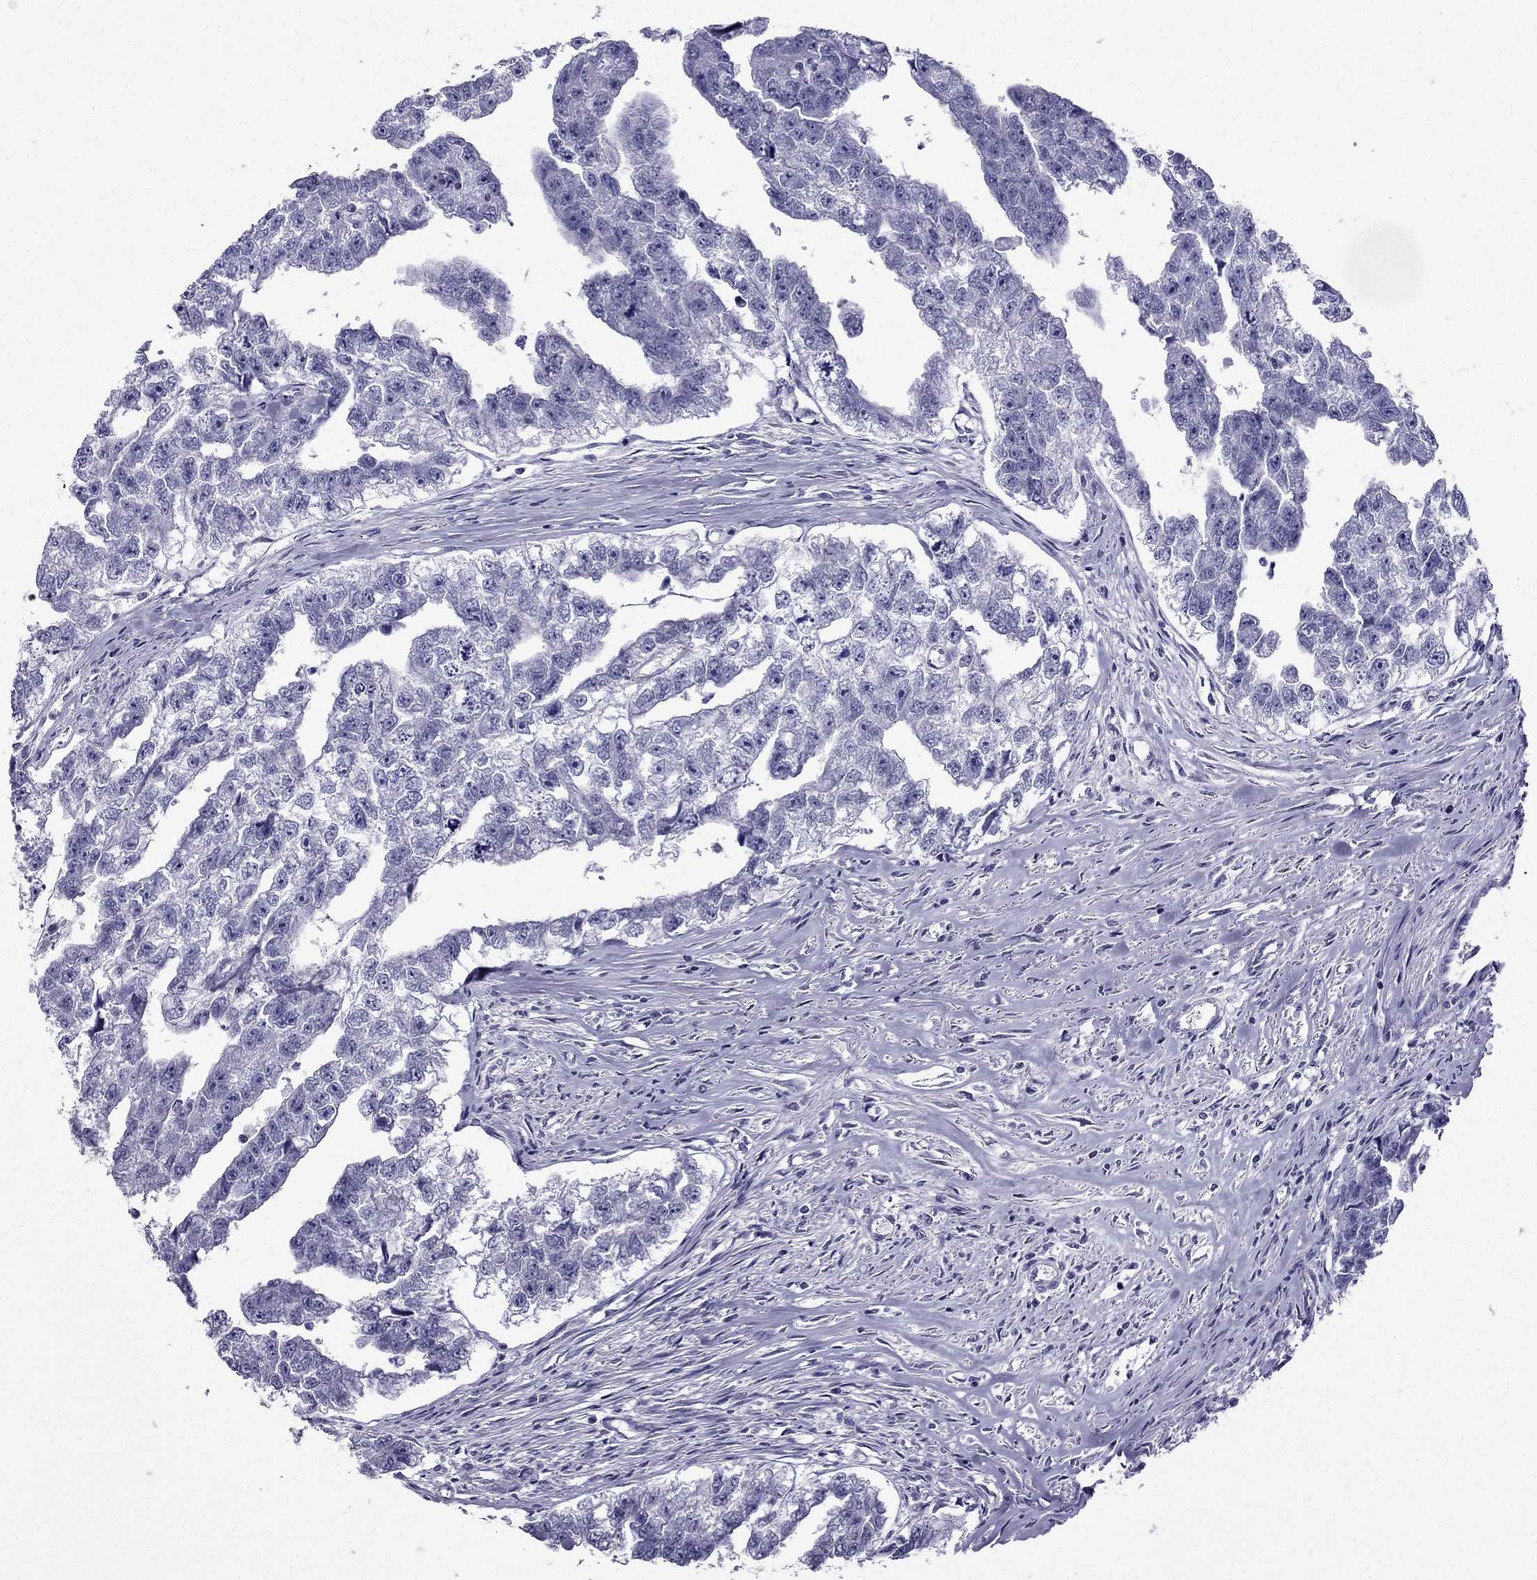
{"staining": {"intensity": "negative", "quantity": "none", "location": "none"}, "tissue": "testis cancer", "cell_type": "Tumor cells", "image_type": "cancer", "snomed": [{"axis": "morphology", "description": "Carcinoma, Embryonal, NOS"}, {"axis": "morphology", "description": "Teratoma, malignant, NOS"}, {"axis": "topography", "description": "Testis"}], "caption": "Human embryonal carcinoma (testis) stained for a protein using immunohistochemistry displays no expression in tumor cells.", "gene": "POM121L12", "patient": {"sex": "male", "age": 44}}